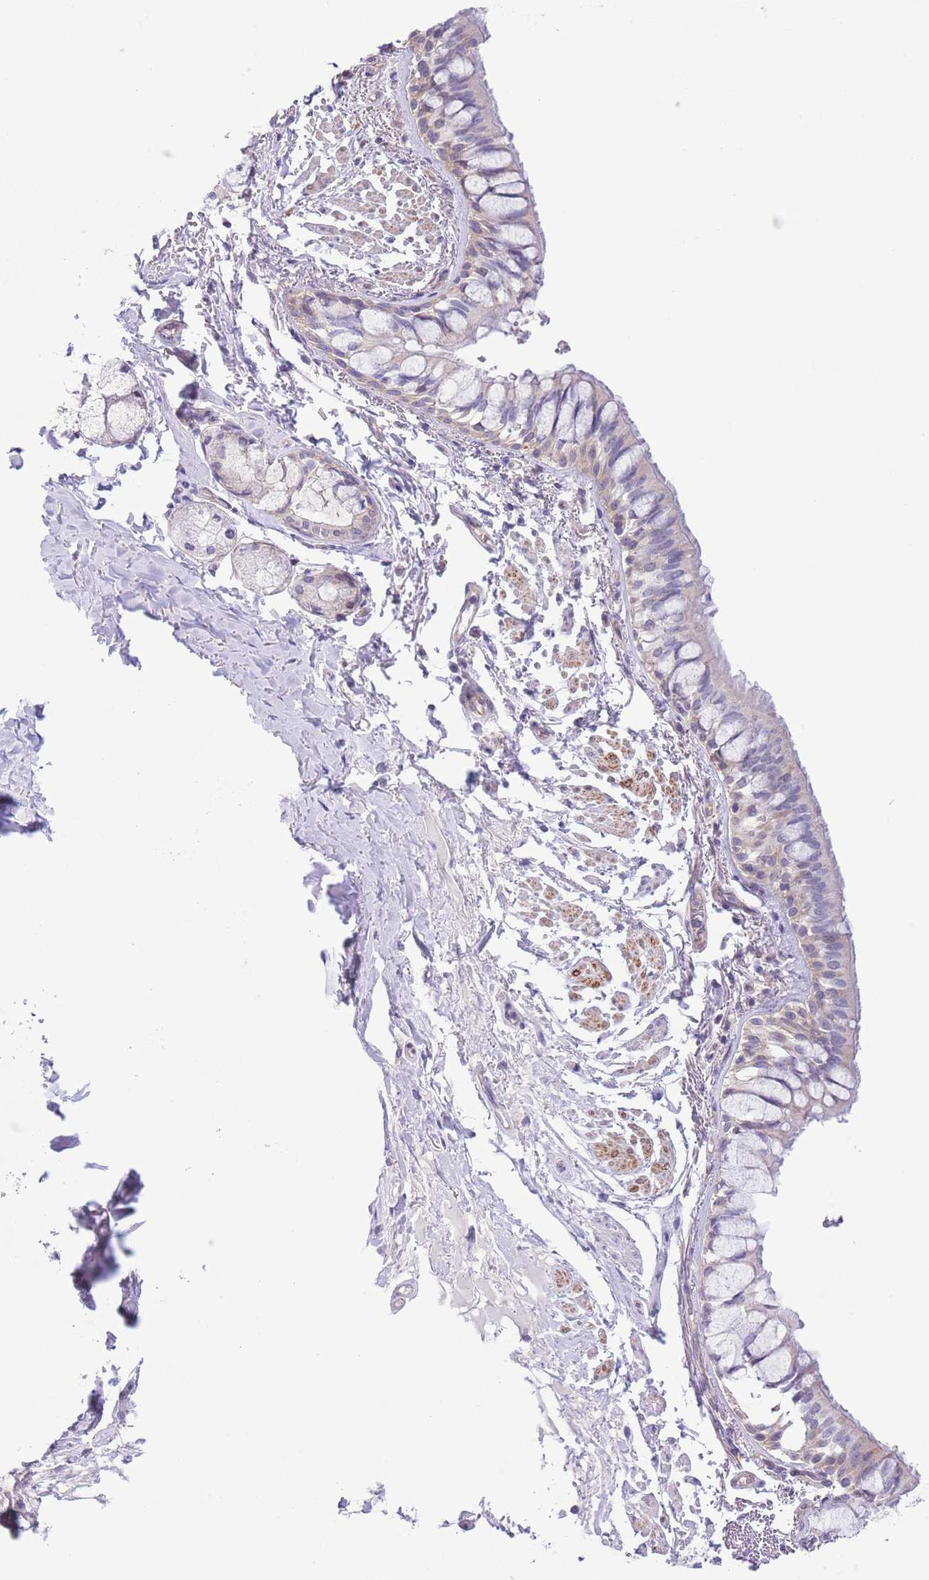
{"staining": {"intensity": "moderate", "quantity": "<25%", "location": "cytoplasmic/membranous"}, "tissue": "bronchus", "cell_type": "Respiratory epithelial cells", "image_type": "normal", "snomed": [{"axis": "morphology", "description": "Normal tissue, NOS"}, {"axis": "topography", "description": "Bronchus"}], "caption": "Immunohistochemical staining of unremarkable bronchus exhibits low levels of moderate cytoplasmic/membranous expression in approximately <25% of respiratory epithelial cells.", "gene": "C9orf152", "patient": {"sex": "male", "age": 70}}